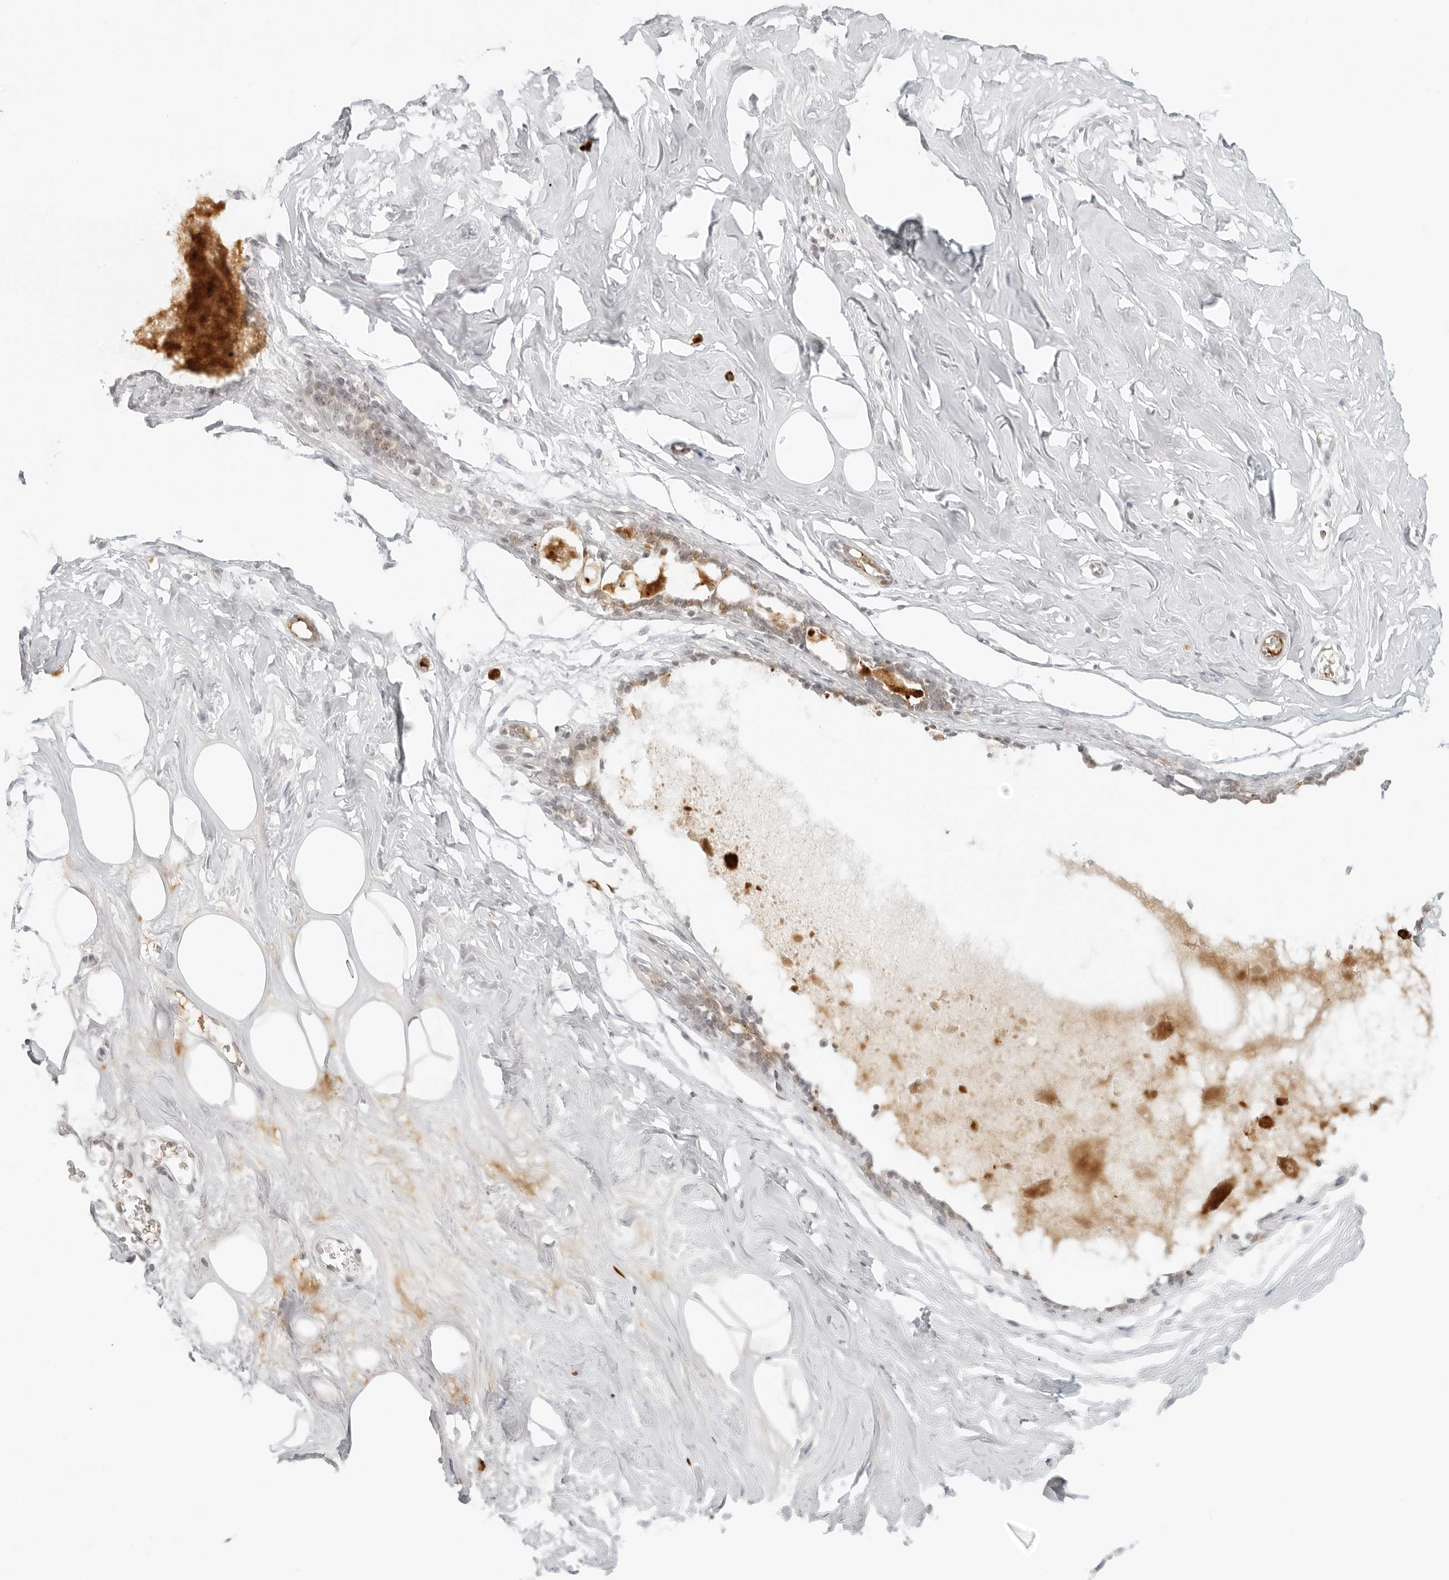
{"staining": {"intensity": "negative", "quantity": "none", "location": "none"}, "tissue": "adipose tissue", "cell_type": "Adipocytes", "image_type": "normal", "snomed": [{"axis": "morphology", "description": "Normal tissue, NOS"}, {"axis": "morphology", "description": "Fibrosis, NOS"}, {"axis": "topography", "description": "Breast"}, {"axis": "topography", "description": "Adipose tissue"}], "caption": "Immunohistochemistry photomicrograph of normal adipose tissue: adipose tissue stained with DAB exhibits no significant protein staining in adipocytes.", "gene": "ZNF678", "patient": {"sex": "female", "age": 39}}